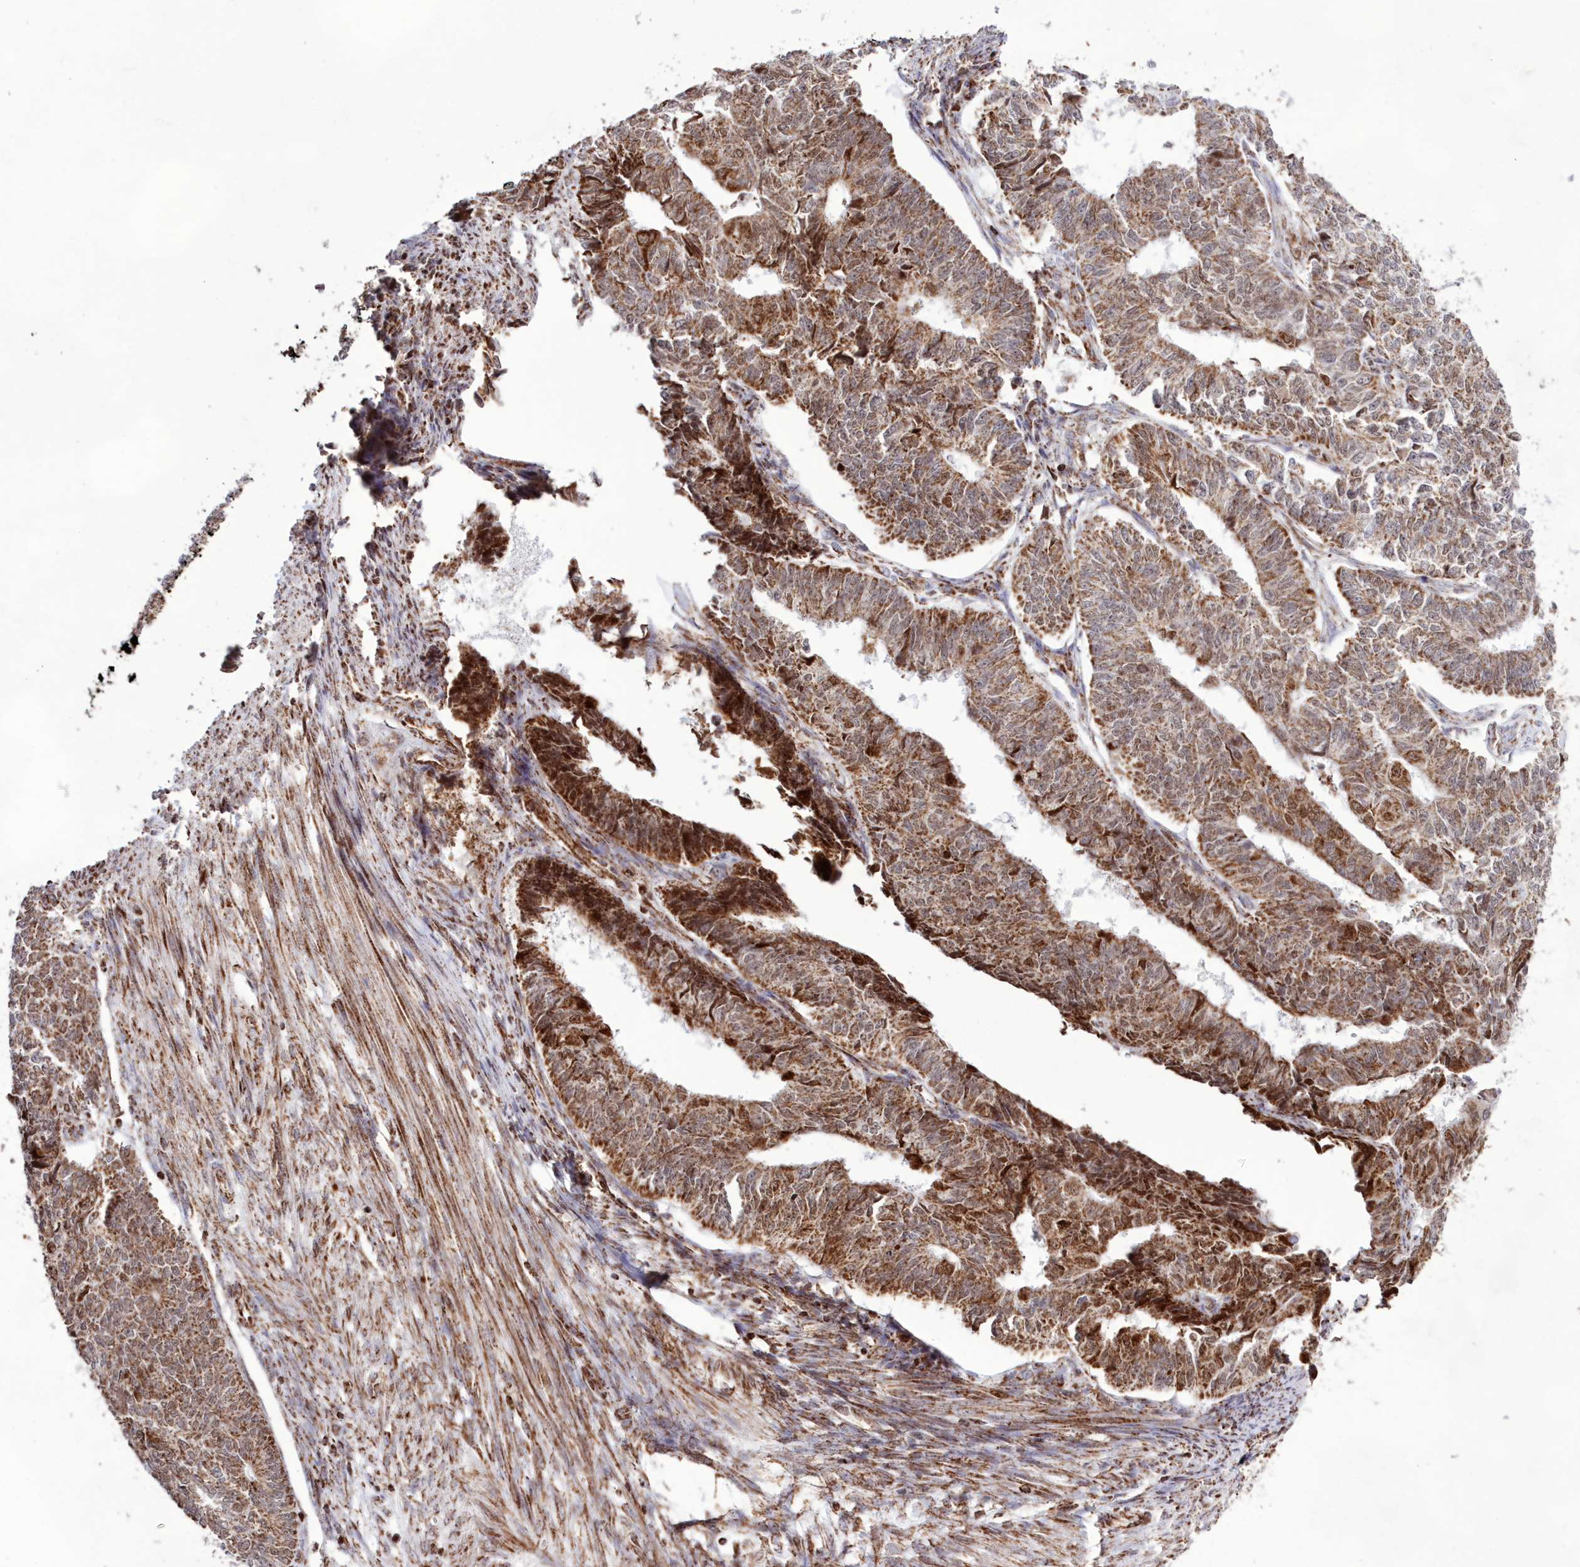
{"staining": {"intensity": "moderate", "quantity": ">75%", "location": "cytoplasmic/membranous"}, "tissue": "endometrial cancer", "cell_type": "Tumor cells", "image_type": "cancer", "snomed": [{"axis": "morphology", "description": "Adenocarcinoma, NOS"}, {"axis": "topography", "description": "Endometrium"}], "caption": "This micrograph demonstrates immunohistochemistry (IHC) staining of endometrial adenocarcinoma, with medium moderate cytoplasmic/membranous expression in about >75% of tumor cells.", "gene": "HADHB", "patient": {"sex": "female", "age": 32}}